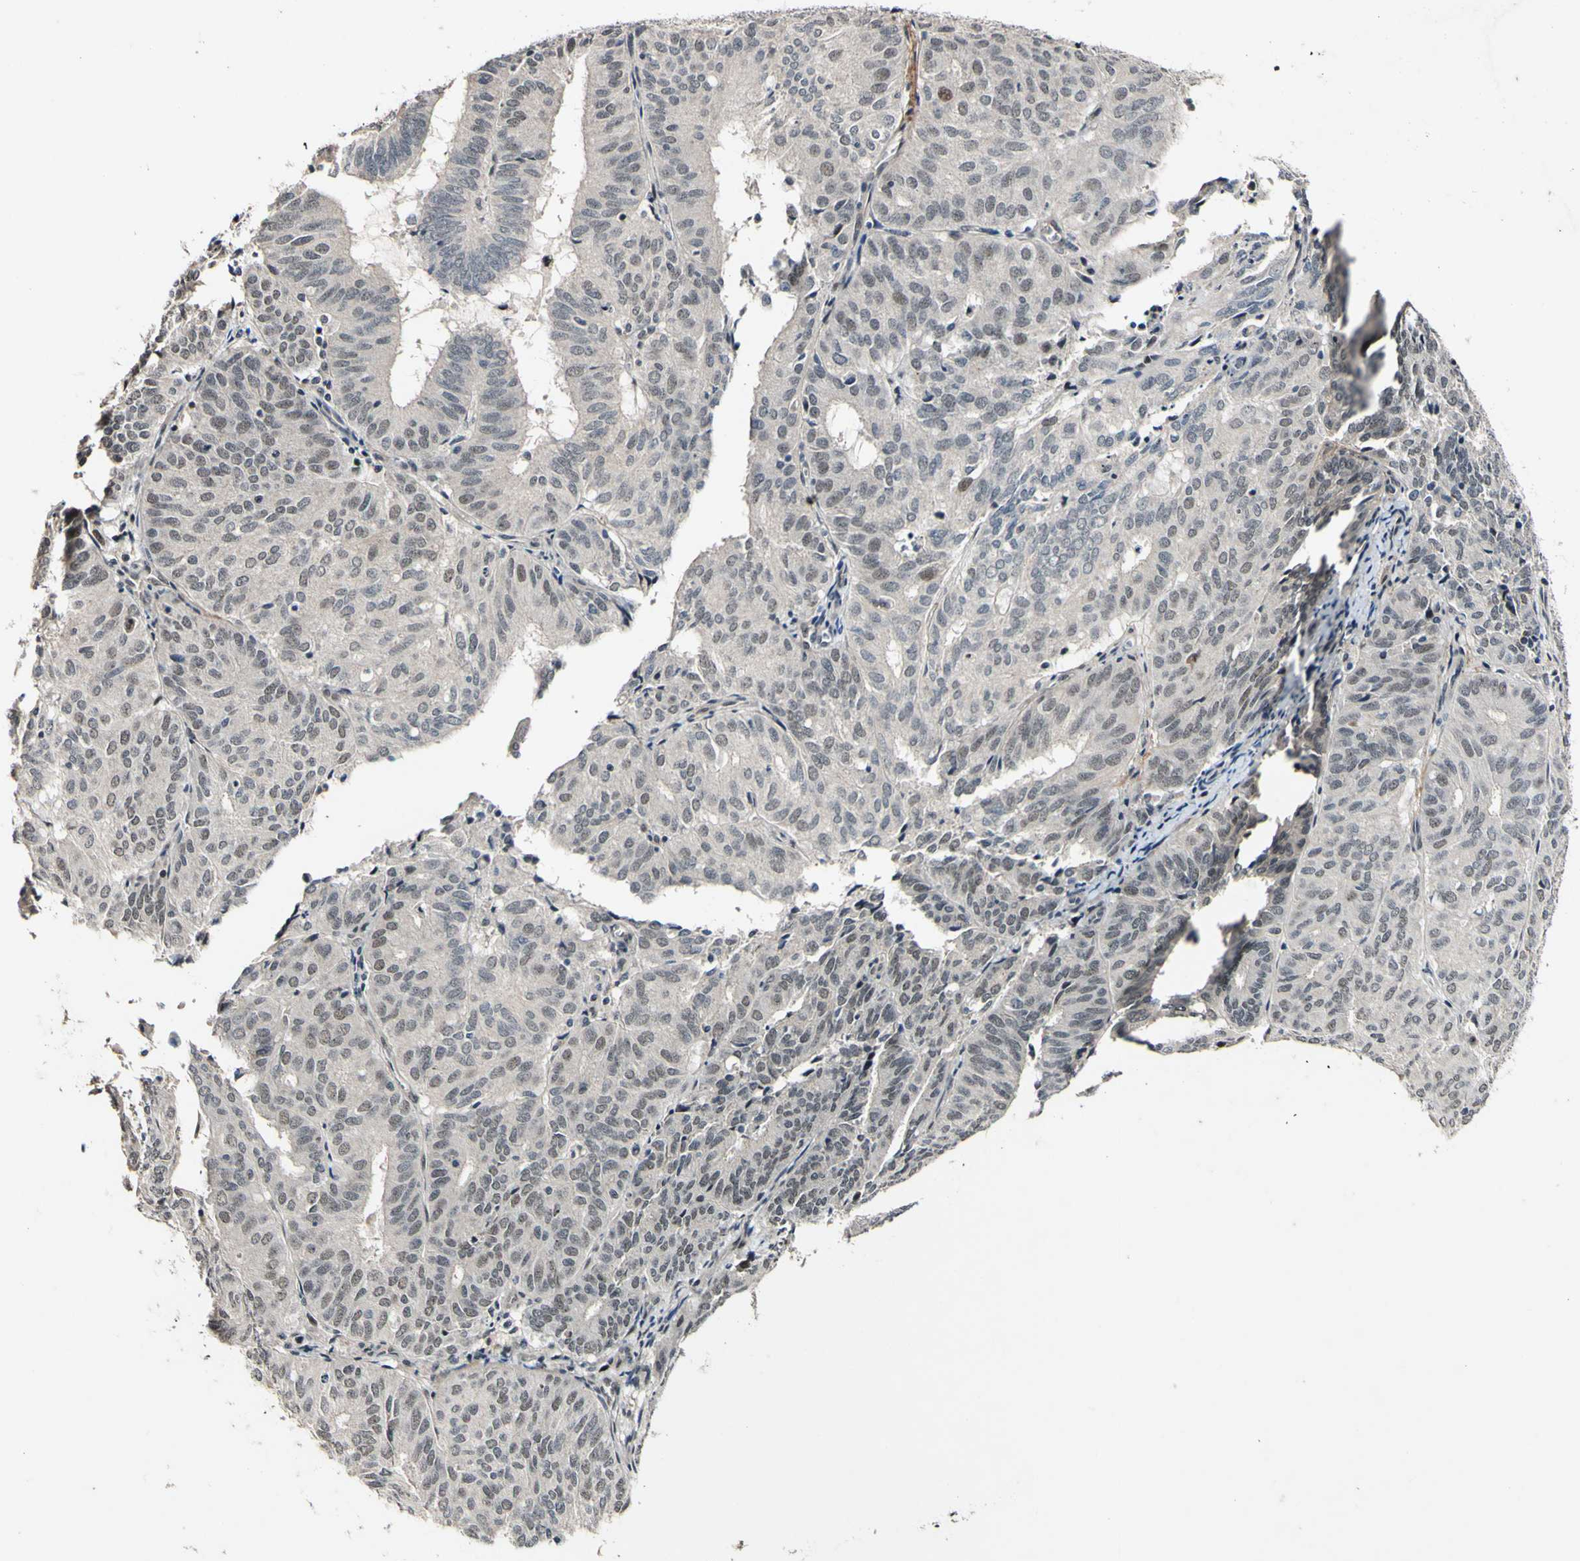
{"staining": {"intensity": "moderate", "quantity": "<25%", "location": "nuclear"}, "tissue": "endometrial cancer", "cell_type": "Tumor cells", "image_type": "cancer", "snomed": [{"axis": "morphology", "description": "Adenocarcinoma, NOS"}, {"axis": "topography", "description": "Uterus"}], "caption": "Protein expression analysis of human adenocarcinoma (endometrial) reveals moderate nuclear staining in approximately <25% of tumor cells.", "gene": "POLR2F", "patient": {"sex": "female", "age": 60}}